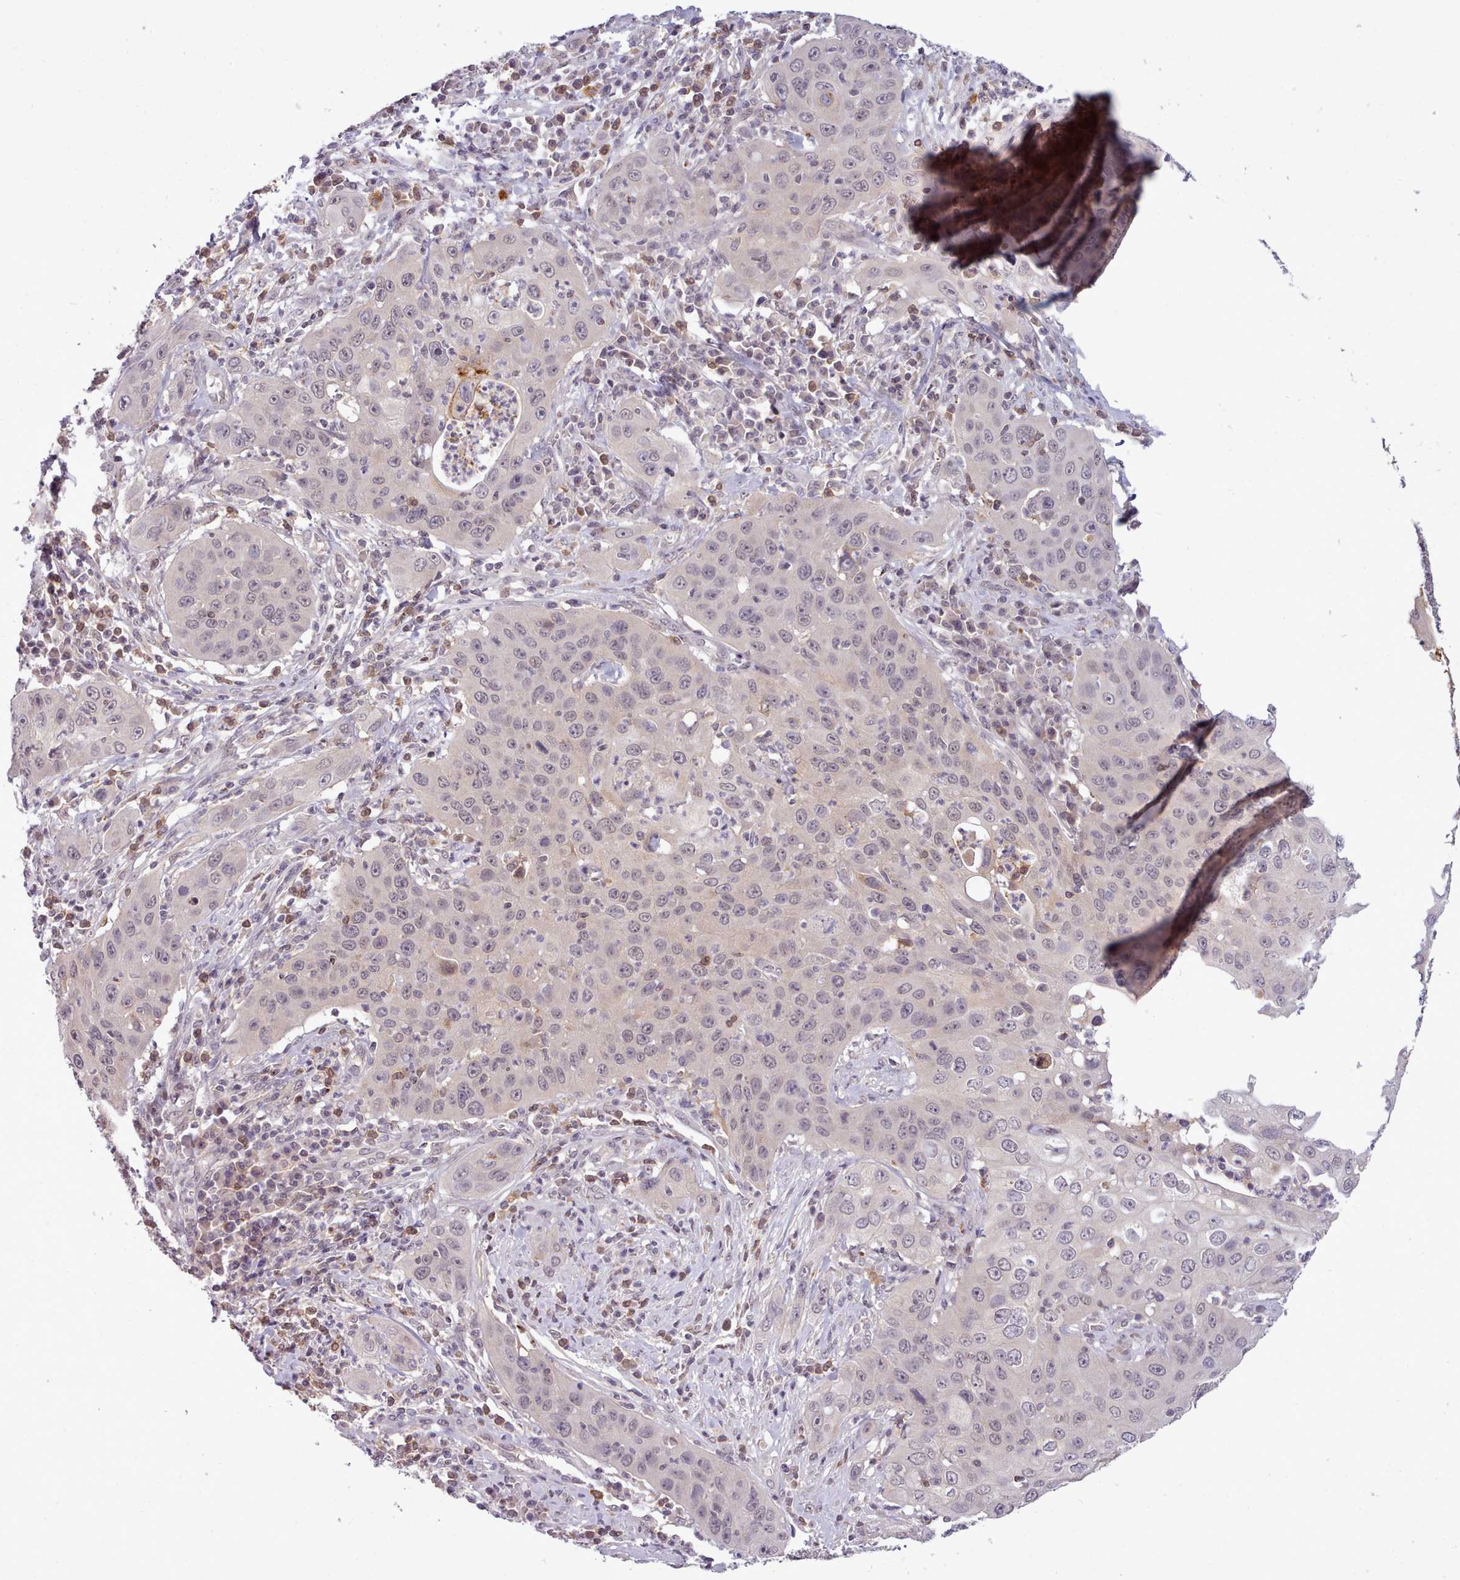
{"staining": {"intensity": "negative", "quantity": "none", "location": "none"}, "tissue": "cervical cancer", "cell_type": "Tumor cells", "image_type": "cancer", "snomed": [{"axis": "morphology", "description": "Squamous cell carcinoma, NOS"}, {"axis": "topography", "description": "Cervix"}], "caption": "This photomicrograph is of squamous cell carcinoma (cervical) stained with immunohistochemistry (IHC) to label a protein in brown with the nuclei are counter-stained blue. There is no positivity in tumor cells.", "gene": "ARL17A", "patient": {"sex": "female", "age": 36}}